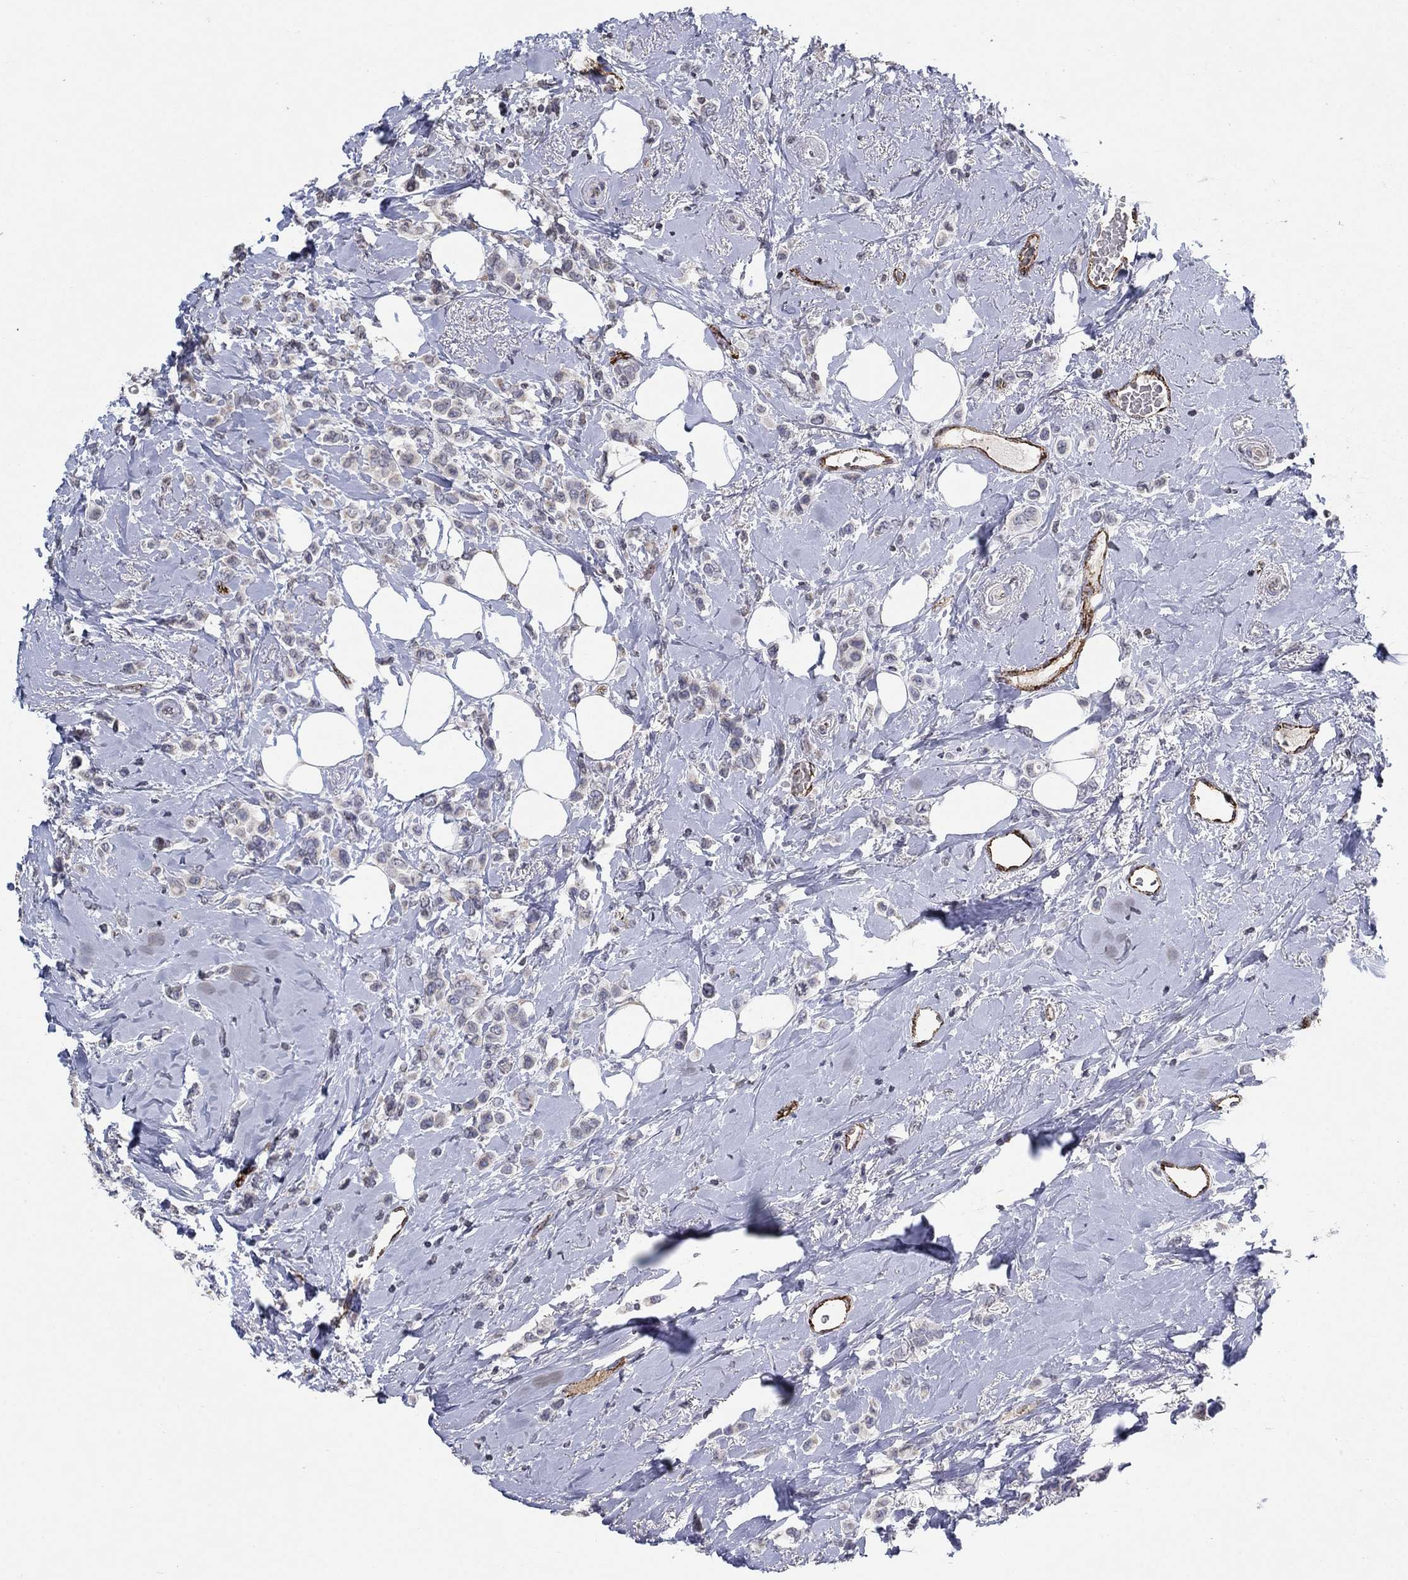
{"staining": {"intensity": "negative", "quantity": "none", "location": "none"}, "tissue": "breast cancer", "cell_type": "Tumor cells", "image_type": "cancer", "snomed": [{"axis": "morphology", "description": "Lobular carcinoma"}, {"axis": "topography", "description": "Breast"}], "caption": "Micrograph shows no significant protein staining in tumor cells of breast cancer (lobular carcinoma). (DAB (3,3'-diaminobenzidine) immunohistochemistry with hematoxylin counter stain).", "gene": "TINAG", "patient": {"sex": "female", "age": 66}}